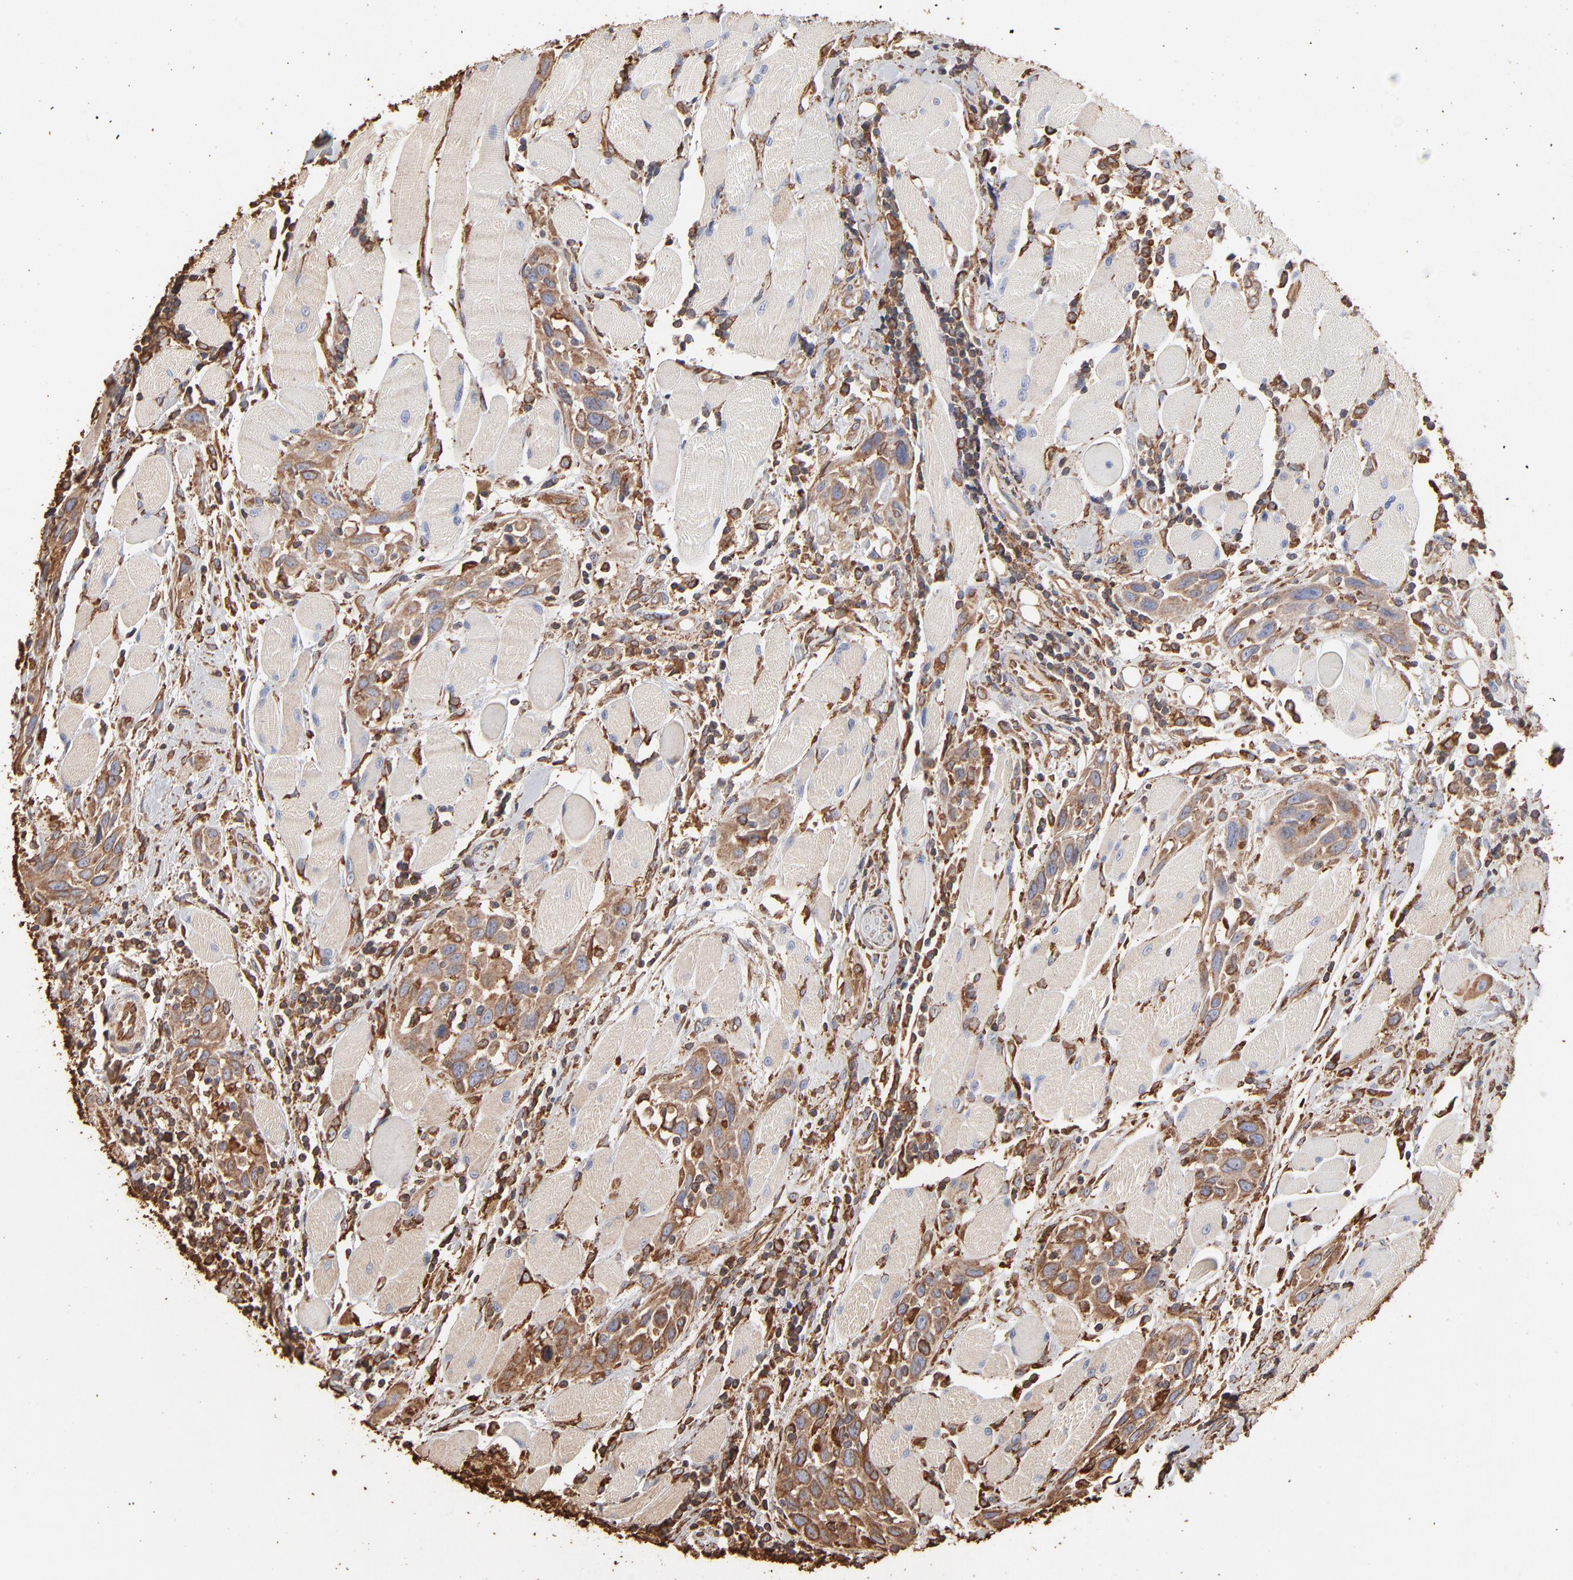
{"staining": {"intensity": "moderate", "quantity": ">75%", "location": "cytoplasmic/membranous"}, "tissue": "head and neck cancer", "cell_type": "Tumor cells", "image_type": "cancer", "snomed": [{"axis": "morphology", "description": "Squamous cell carcinoma, NOS"}, {"axis": "topography", "description": "Oral tissue"}, {"axis": "topography", "description": "Head-Neck"}], "caption": "Immunohistochemical staining of head and neck cancer (squamous cell carcinoma) shows moderate cytoplasmic/membranous protein positivity in about >75% of tumor cells.", "gene": "PDIA3", "patient": {"sex": "female", "age": 50}}